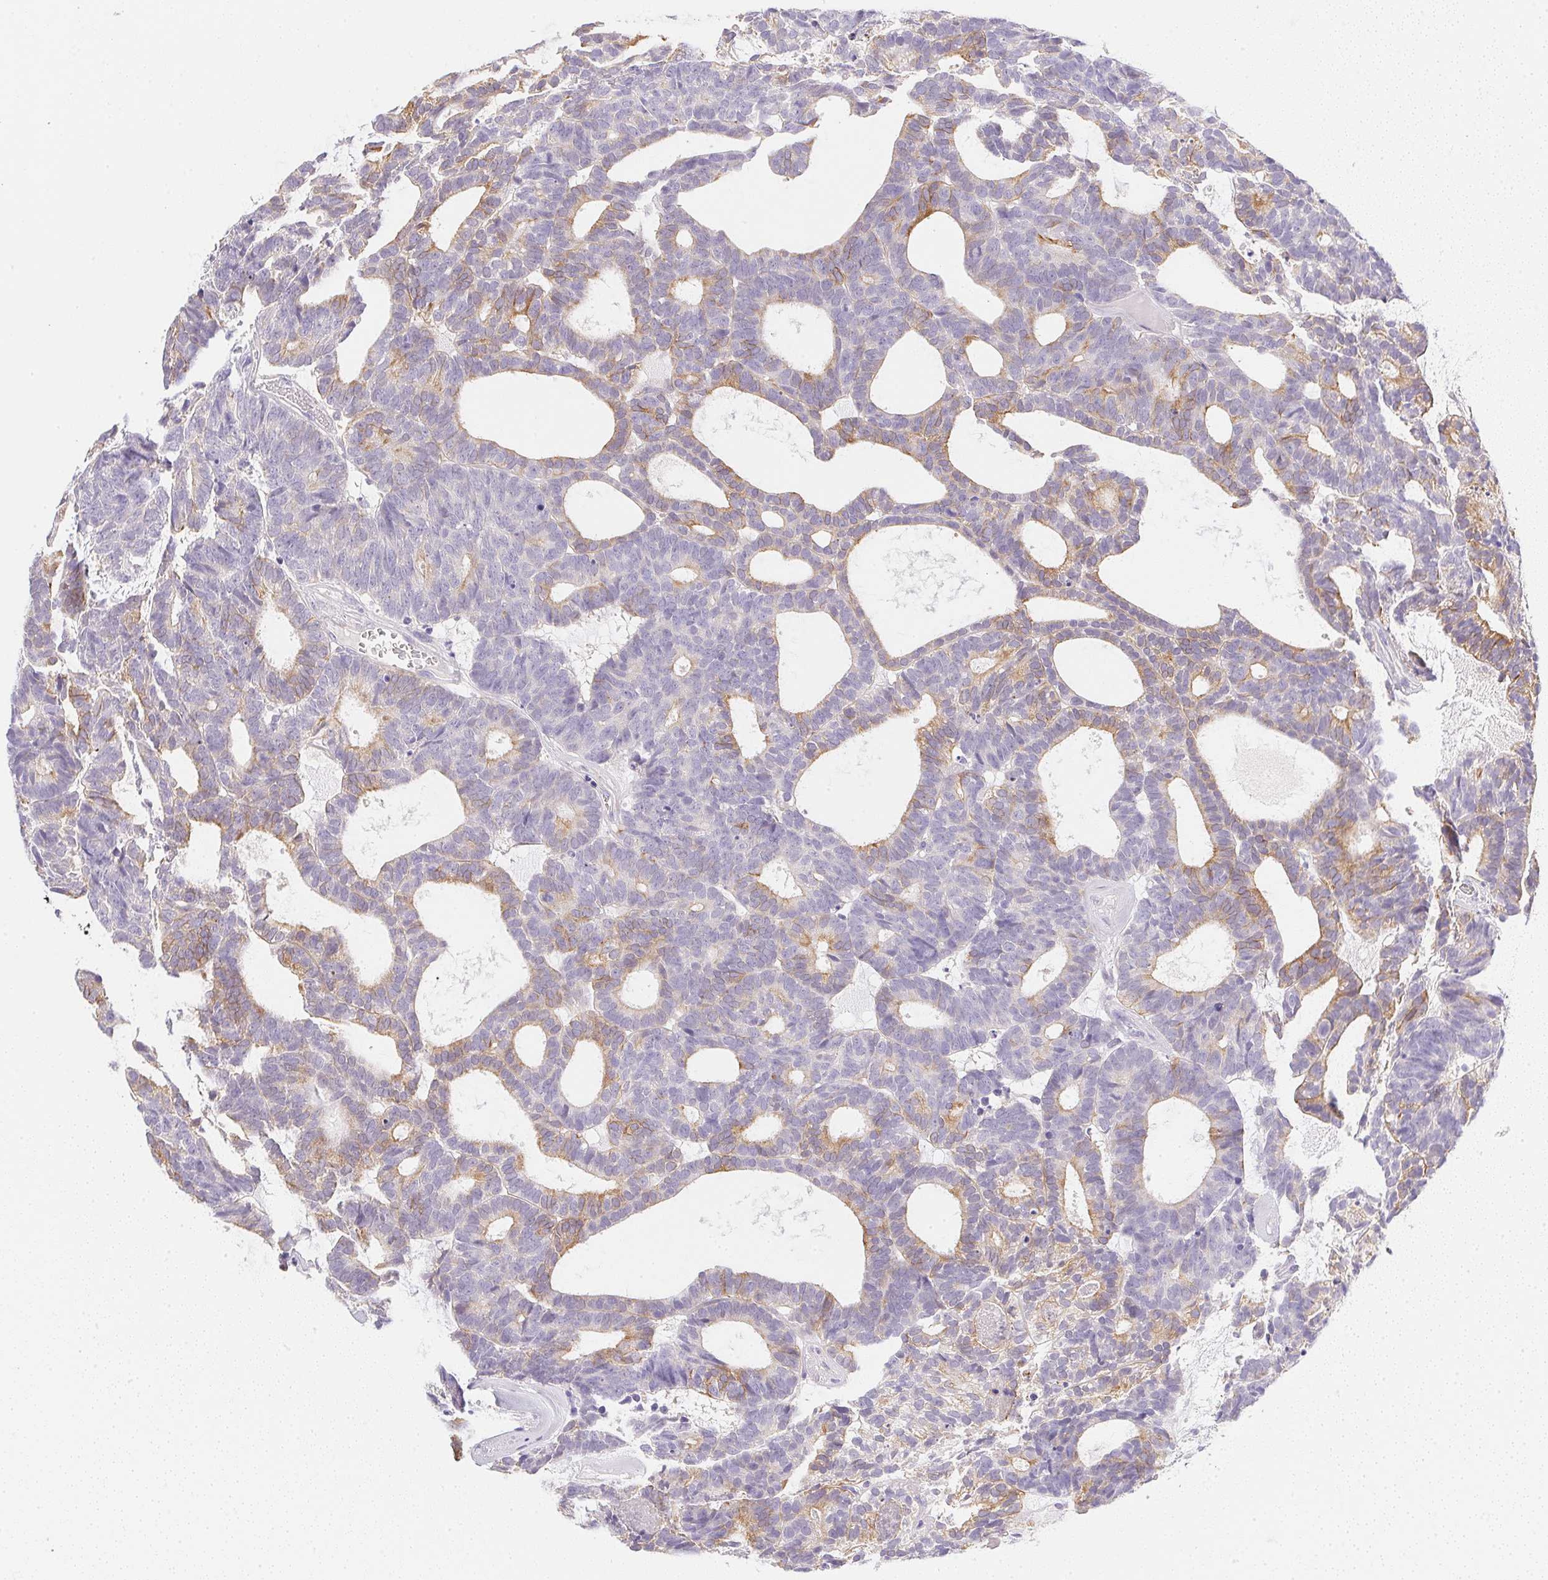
{"staining": {"intensity": "weak", "quantity": "<25%", "location": "cytoplasmic/membranous"}, "tissue": "head and neck cancer", "cell_type": "Tumor cells", "image_type": "cancer", "snomed": [{"axis": "morphology", "description": "Adenocarcinoma, NOS"}, {"axis": "topography", "description": "Head-Neck"}], "caption": "Human adenocarcinoma (head and neck) stained for a protein using immunohistochemistry (IHC) exhibits no staining in tumor cells.", "gene": "SLC17A7", "patient": {"sex": "female", "age": 81}}